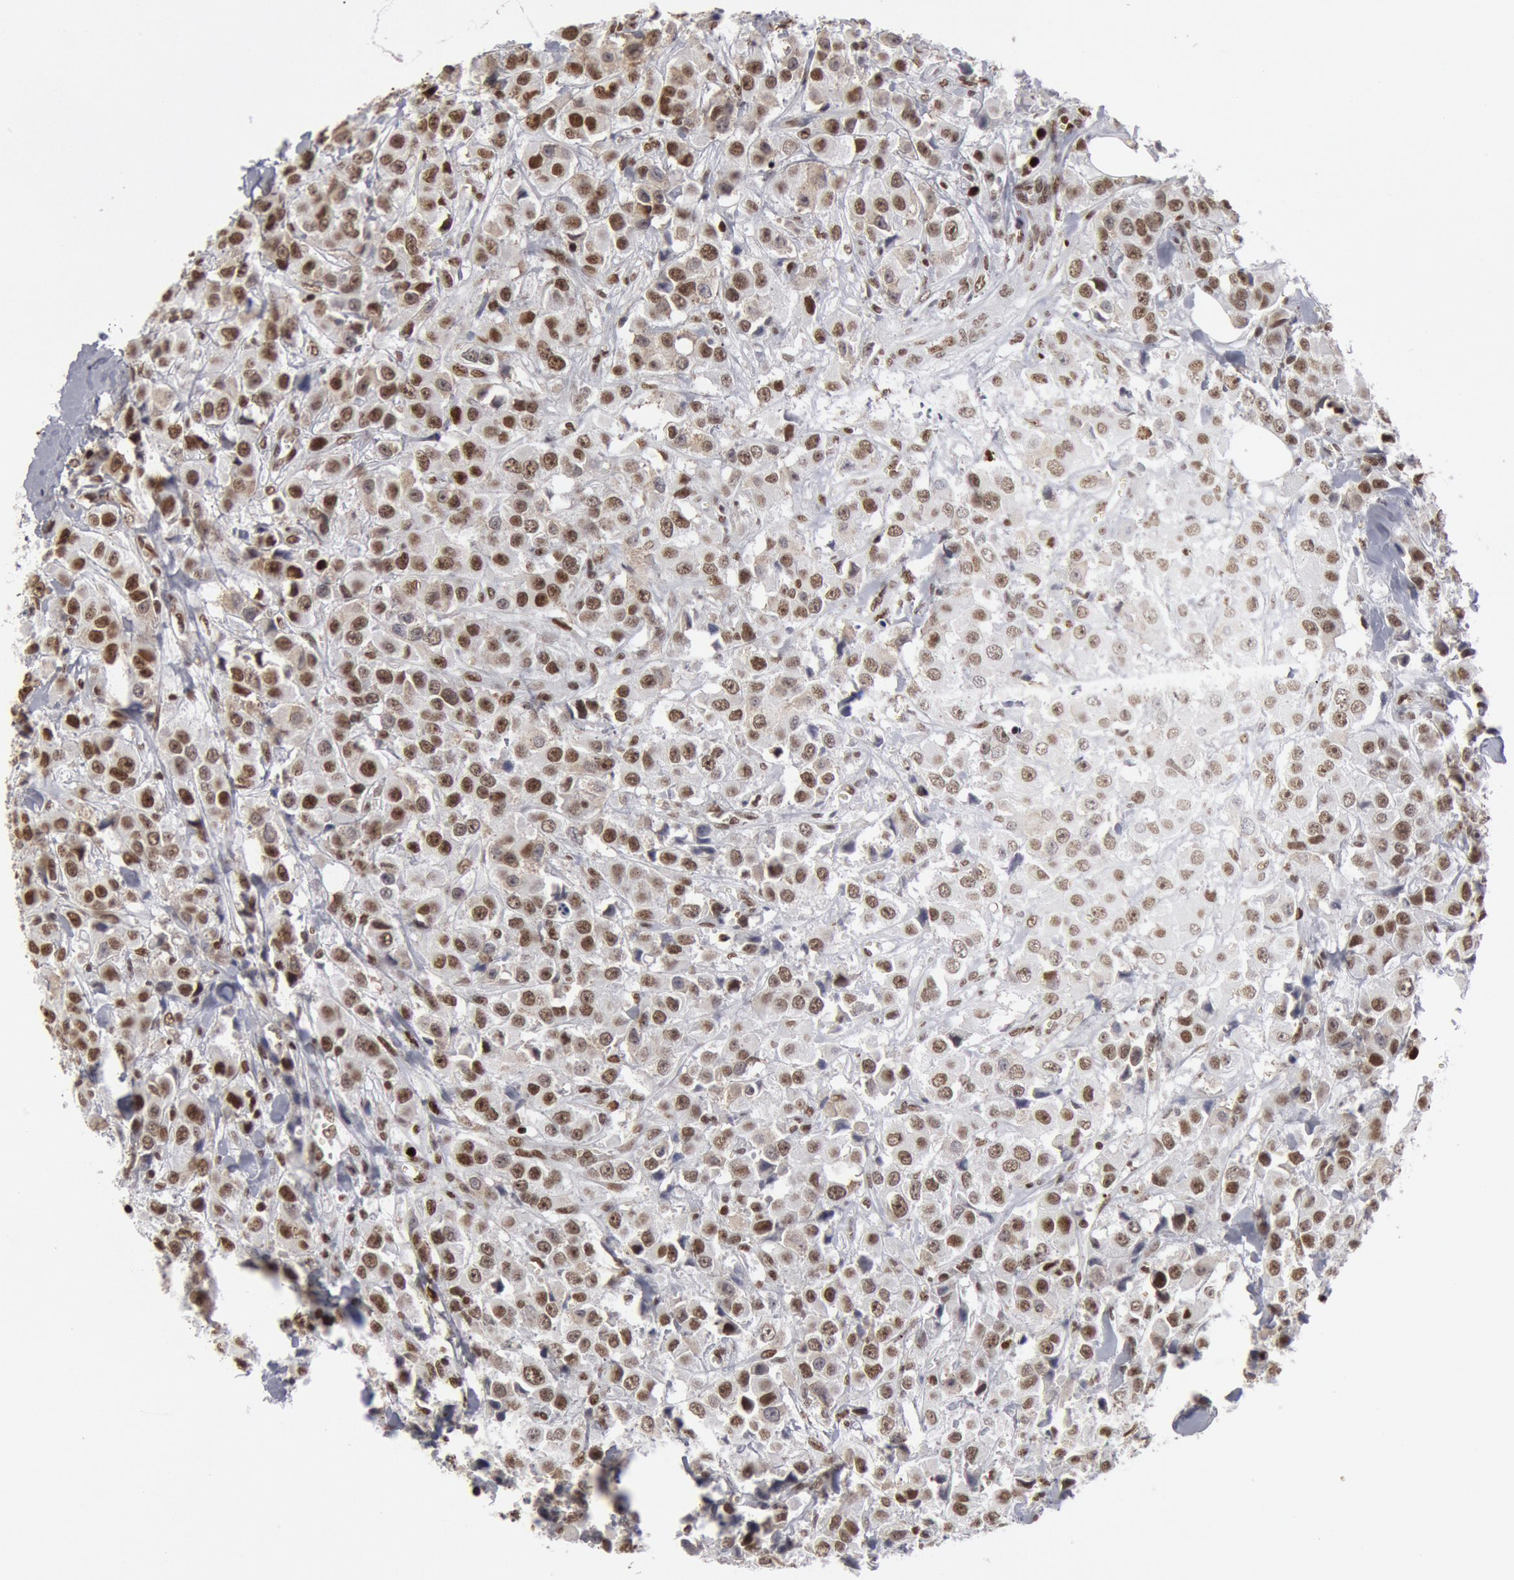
{"staining": {"intensity": "moderate", "quantity": ">75%", "location": "nuclear"}, "tissue": "breast cancer", "cell_type": "Tumor cells", "image_type": "cancer", "snomed": [{"axis": "morphology", "description": "Duct carcinoma"}, {"axis": "topography", "description": "Breast"}], "caption": "Tumor cells show medium levels of moderate nuclear staining in approximately >75% of cells in breast infiltrating ductal carcinoma. The staining is performed using DAB brown chromogen to label protein expression. The nuclei are counter-stained blue using hematoxylin.", "gene": "SUB1", "patient": {"sex": "female", "age": 58}}